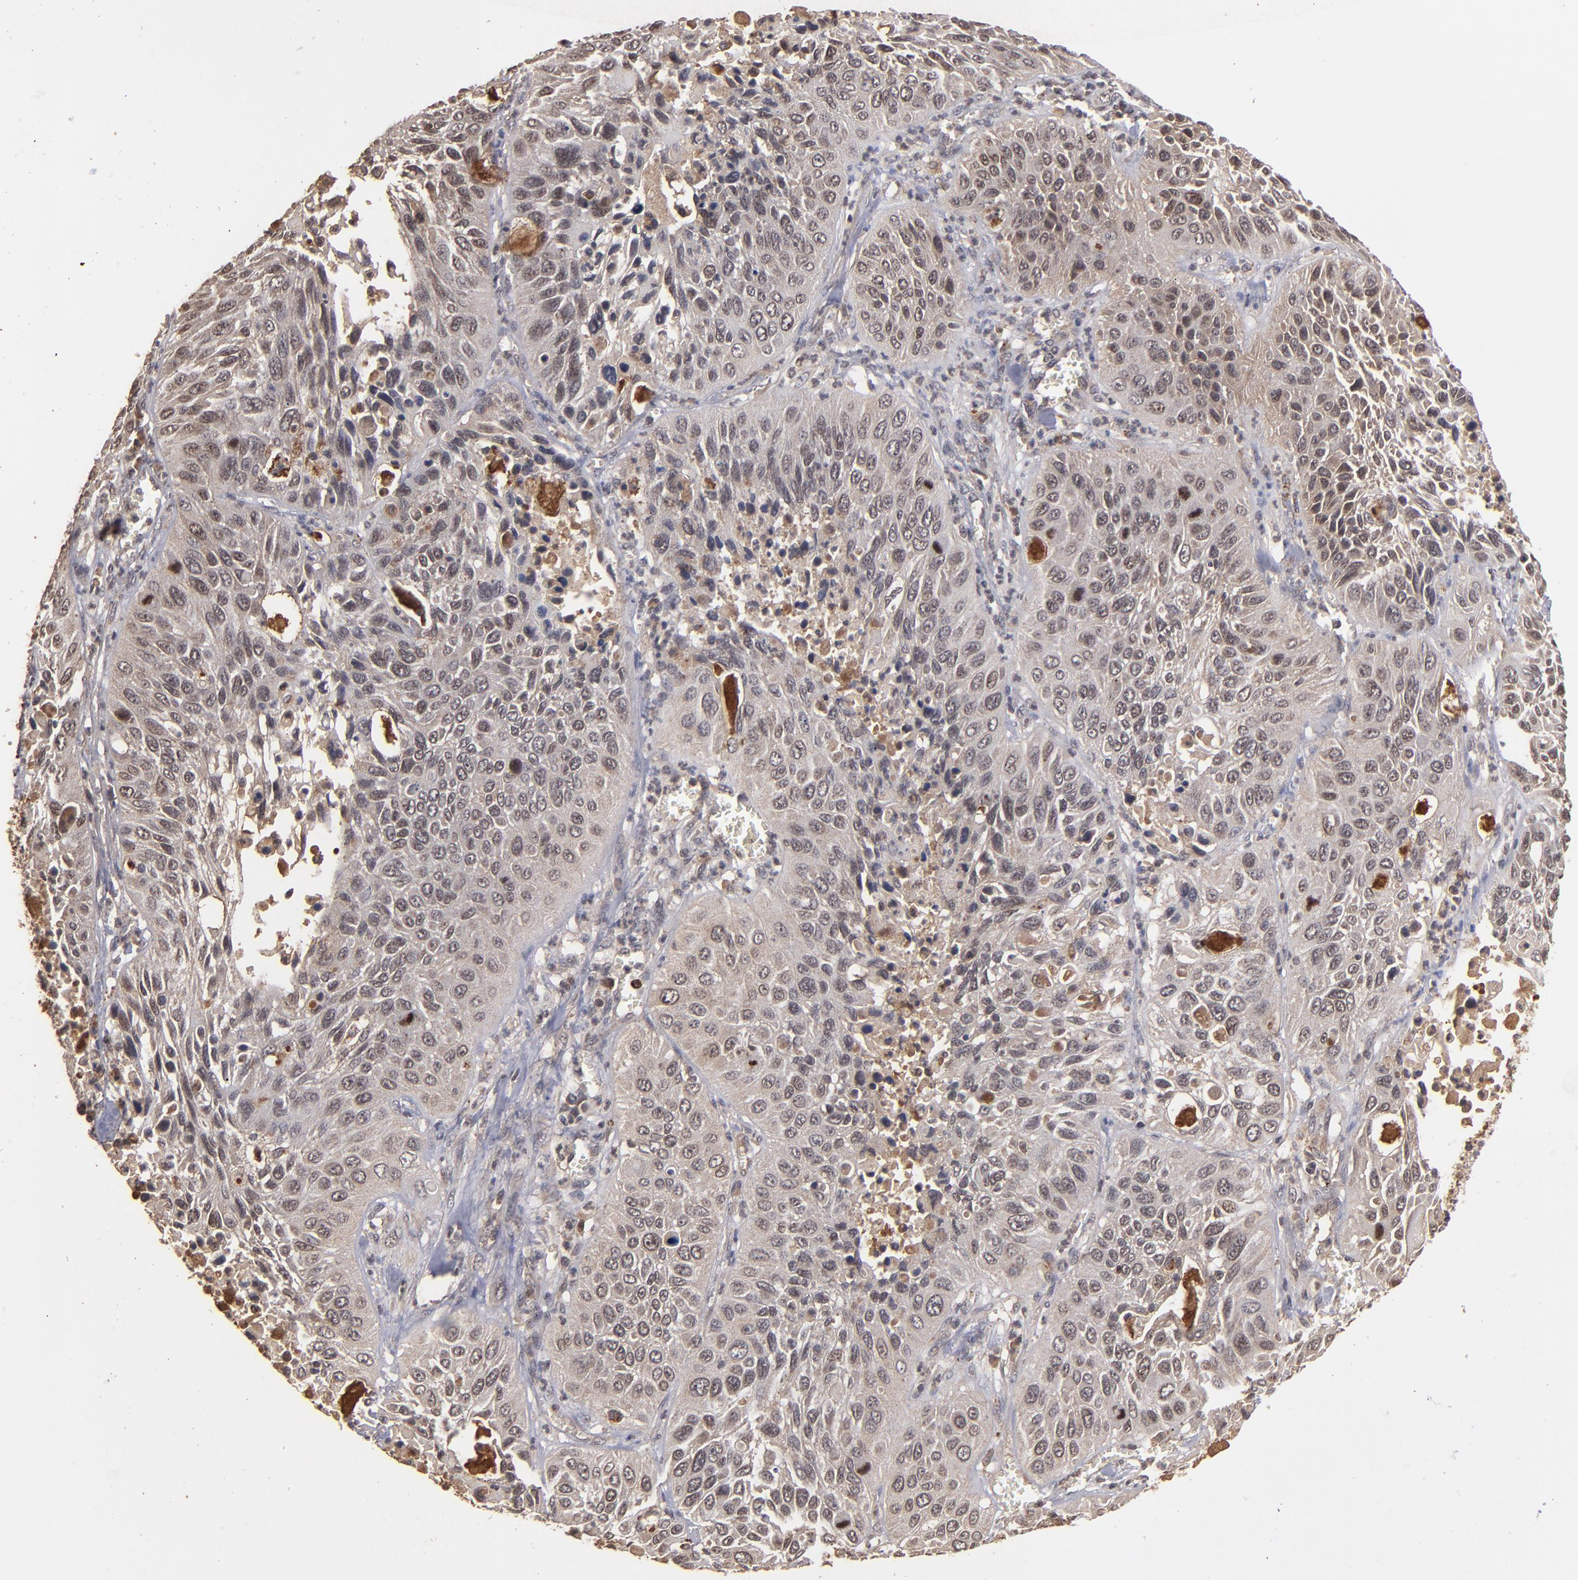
{"staining": {"intensity": "weak", "quantity": ">75%", "location": "cytoplasmic/membranous"}, "tissue": "lung cancer", "cell_type": "Tumor cells", "image_type": "cancer", "snomed": [{"axis": "morphology", "description": "Squamous cell carcinoma, NOS"}, {"axis": "topography", "description": "Lung"}], "caption": "There is low levels of weak cytoplasmic/membranous expression in tumor cells of lung cancer (squamous cell carcinoma), as demonstrated by immunohistochemical staining (brown color).", "gene": "TENM1", "patient": {"sex": "female", "age": 76}}